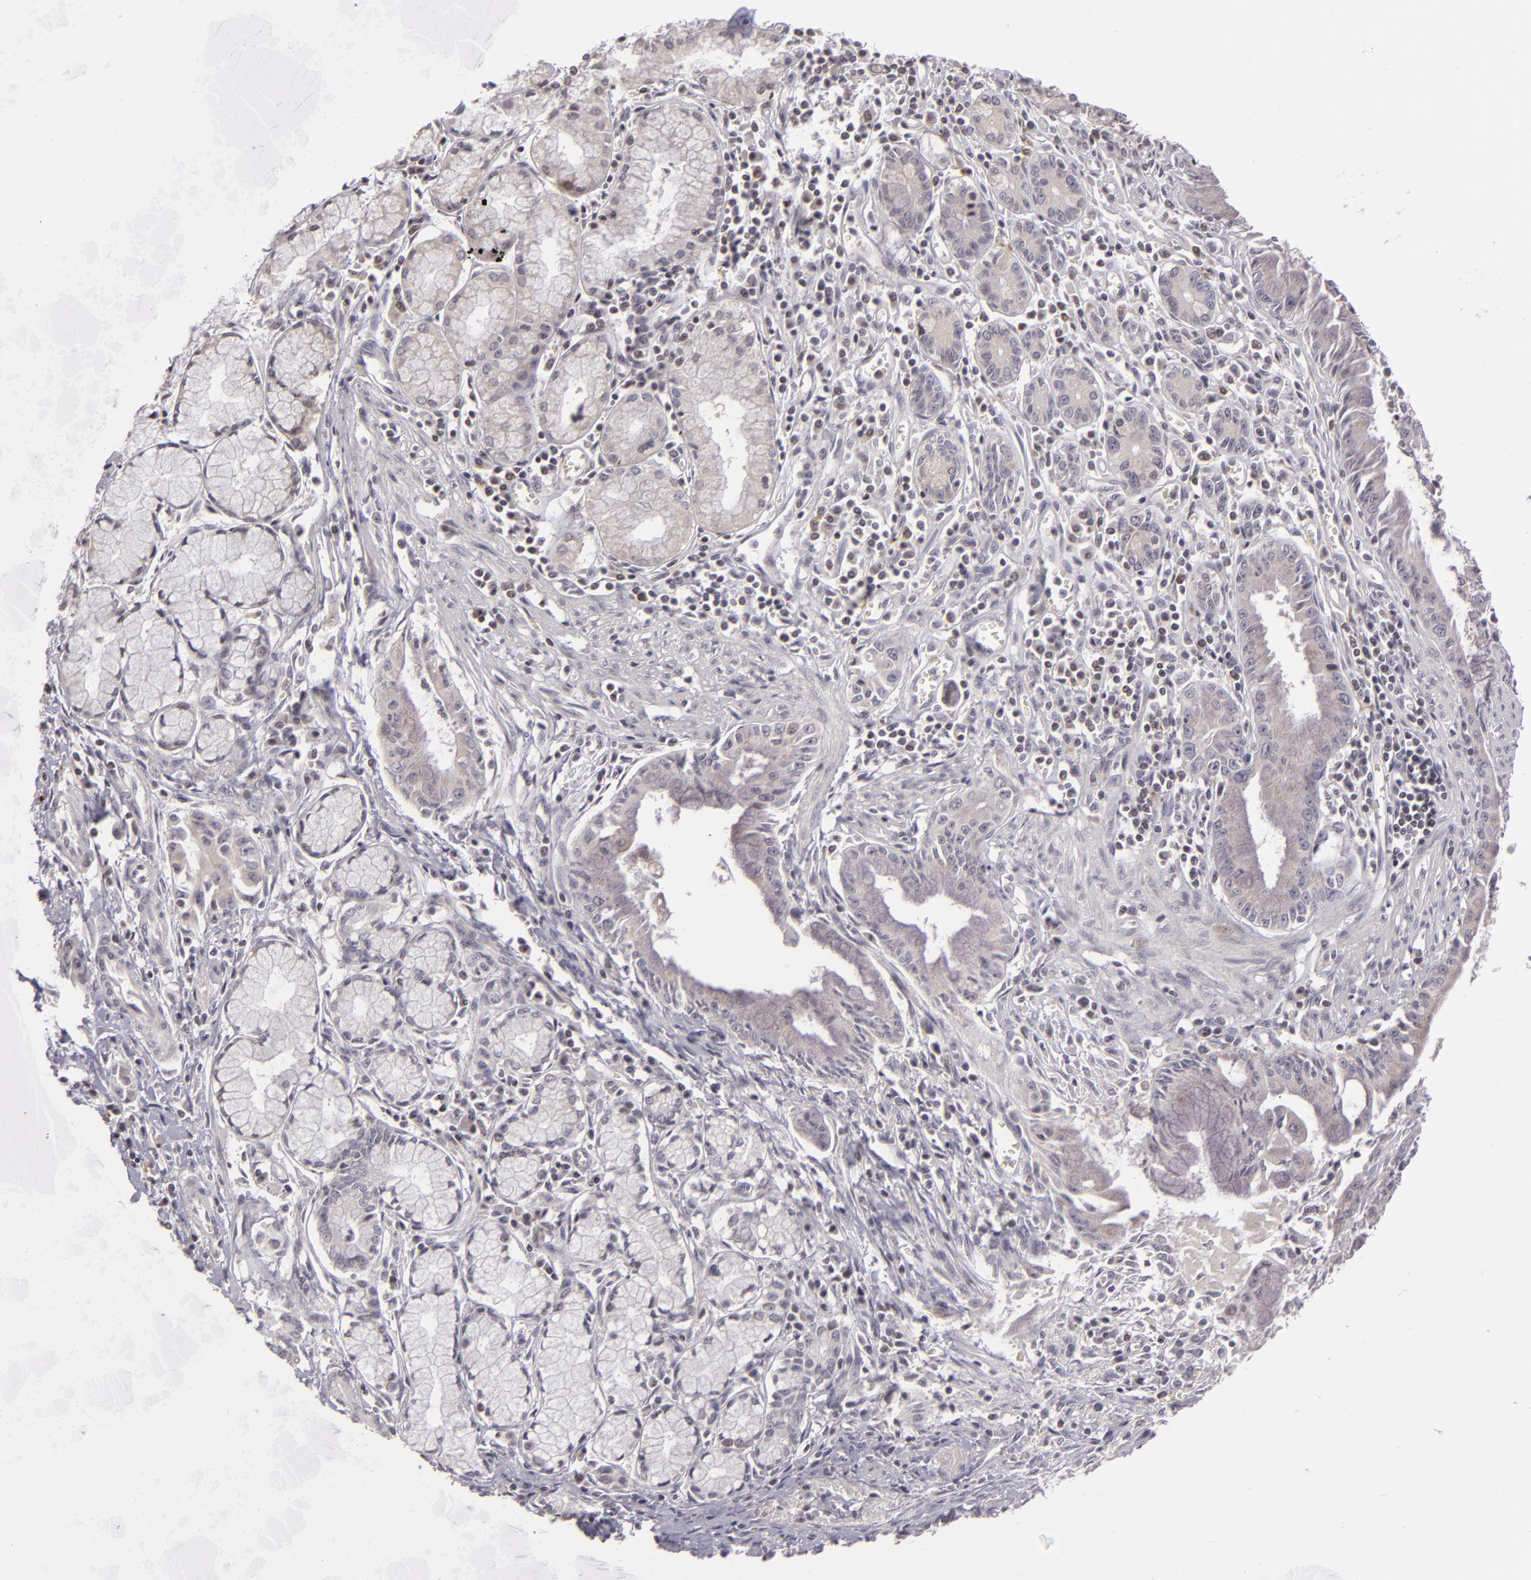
{"staining": {"intensity": "negative", "quantity": "none", "location": "none"}, "tissue": "pancreatic cancer", "cell_type": "Tumor cells", "image_type": "cancer", "snomed": [{"axis": "morphology", "description": "Adenocarcinoma, NOS"}, {"axis": "topography", "description": "Pancreas"}], "caption": "This is a image of immunohistochemistry staining of pancreatic cancer (adenocarcinoma), which shows no staining in tumor cells. The staining is performed using DAB brown chromogen with nuclei counter-stained in using hematoxylin.", "gene": "AKAP6", "patient": {"sex": "male", "age": 59}}